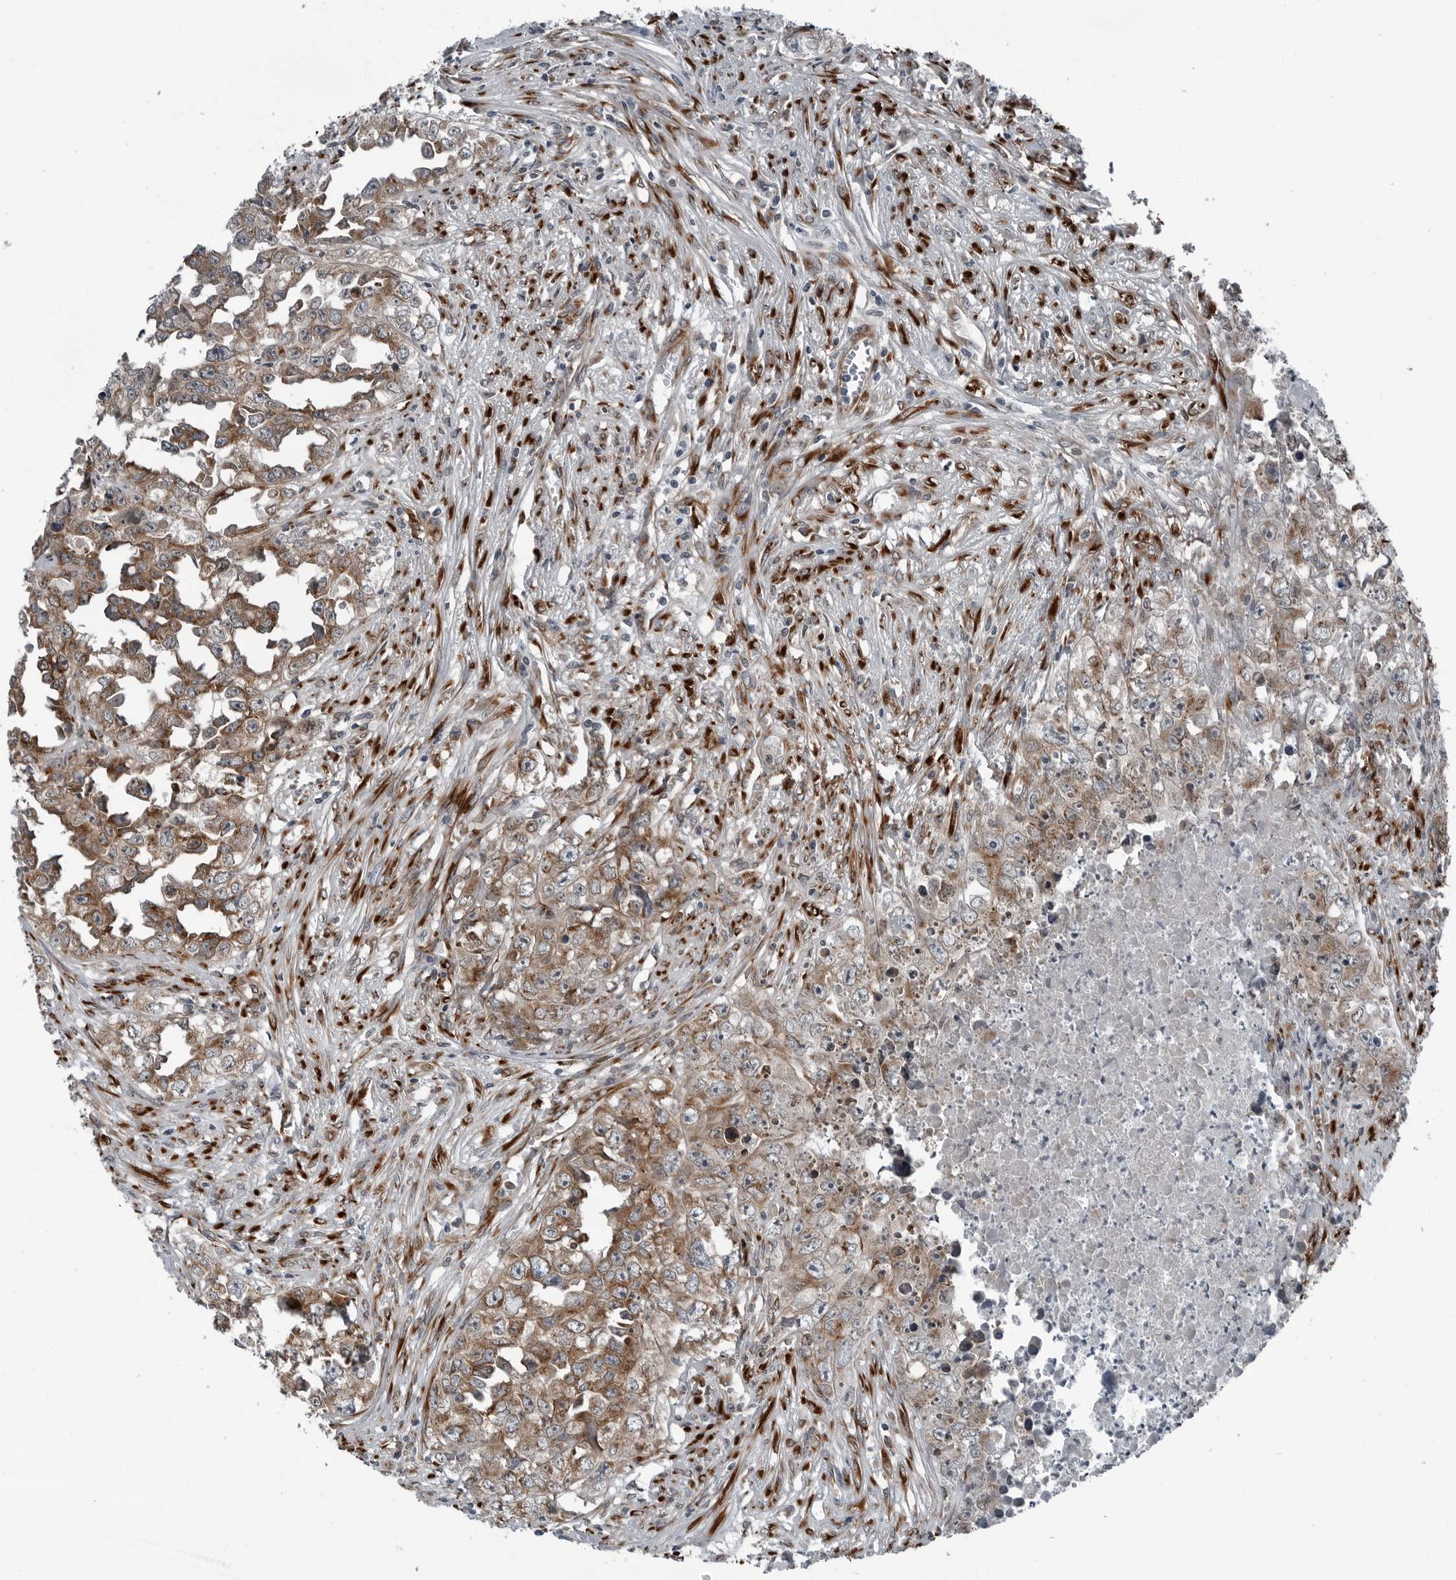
{"staining": {"intensity": "moderate", "quantity": ">75%", "location": "cytoplasmic/membranous"}, "tissue": "testis cancer", "cell_type": "Tumor cells", "image_type": "cancer", "snomed": [{"axis": "morphology", "description": "Seminoma, NOS"}, {"axis": "morphology", "description": "Carcinoma, Embryonal, NOS"}, {"axis": "topography", "description": "Testis"}], "caption": "Testis cancer was stained to show a protein in brown. There is medium levels of moderate cytoplasmic/membranous positivity in approximately >75% of tumor cells.", "gene": "CEP85", "patient": {"sex": "male", "age": 43}}